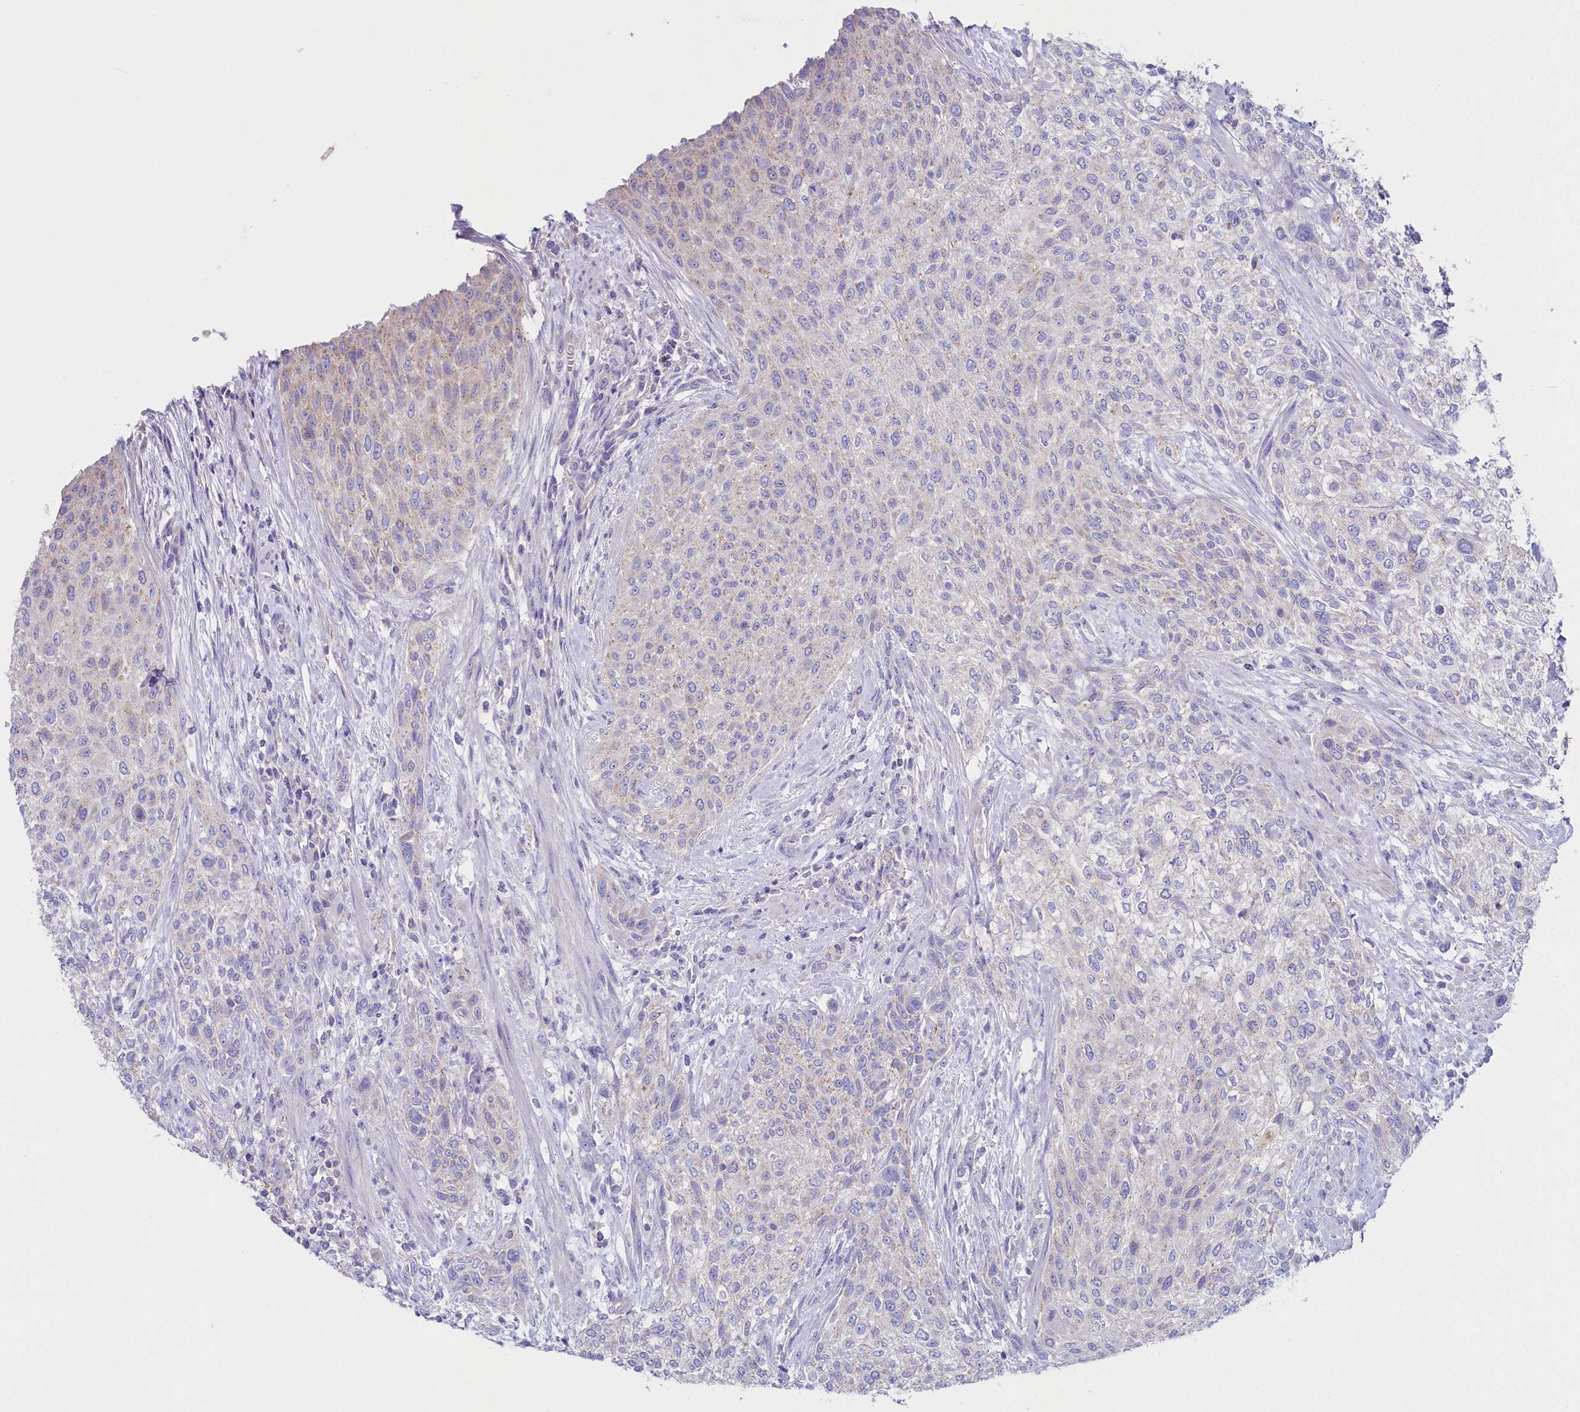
{"staining": {"intensity": "negative", "quantity": "none", "location": "none"}, "tissue": "urothelial cancer", "cell_type": "Tumor cells", "image_type": "cancer", "snomed": [{"axis": "morphology", "description": "Normal tissue, NOS"}, {"axis": "morphology", "description": "Urothelial carcinoma, NOS"}, {"axis": "topography", "description": "Urinary bladder"}, {"axis": "topography", "description": "Peripheral nerve tissue"}], "caption": "IHC of urothelial cancer displays no staining in tumor cells. (DAB (3,3'-diaminobenzidine) immunohistochemistry visualized using brightfield microscopy, high magnification).", "gene": "VPS26B", "patient": {"sex": "male", "age": 35}}